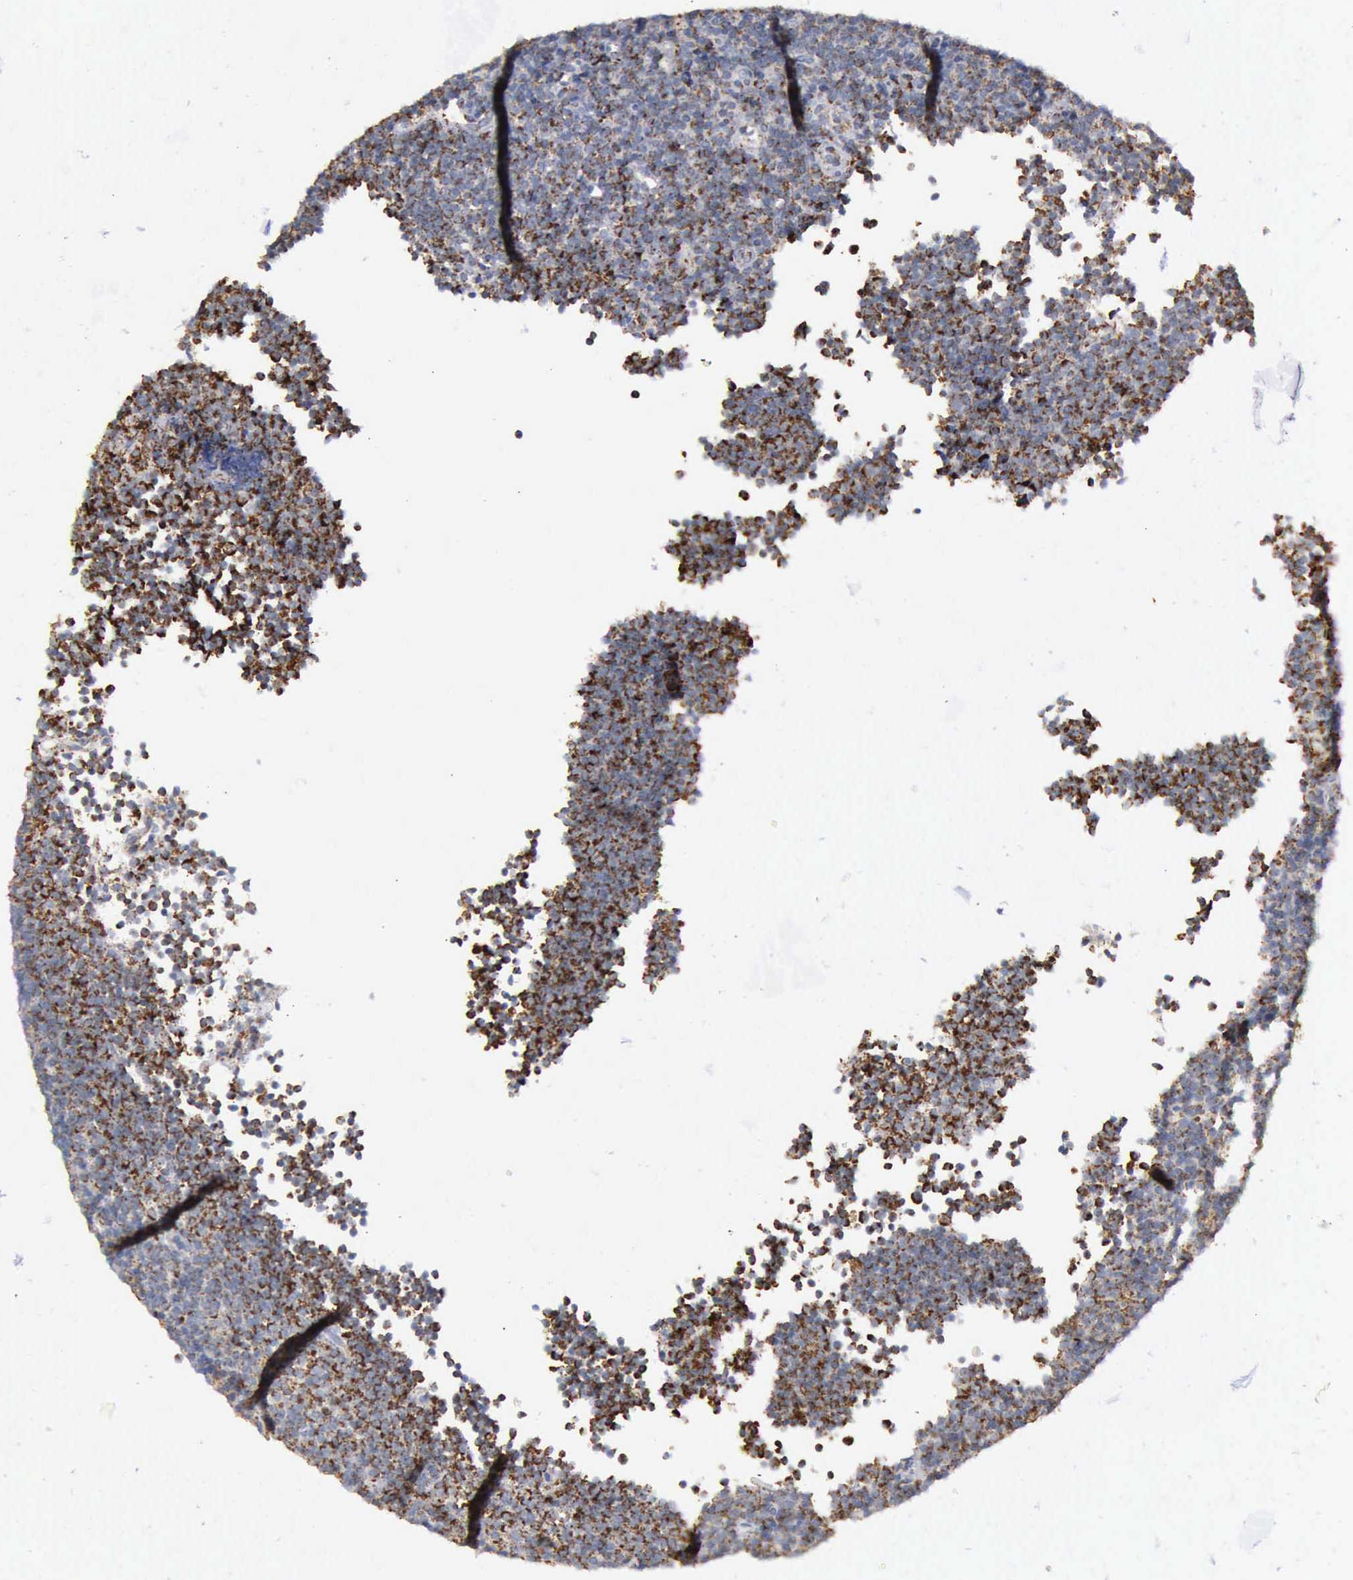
{"staining": {"intensity": "moderate", "quantity": "25%-75%", "location": "cytoplasmic/membranous"}, "tissue": "lymphoma", "cell_type": "Tumor cells", "image_type": "cancer", "snomed": [{"axis": "morphology", "description": "Malignant lymphoma, non-Hodgkin's type, Low grade"}, {"axis": "topography", "description": "Lymph node"}], "caption": "IHC micrograph of neoplastic tissue: human malignant lymphoma, non-Hodgkin's type (low-grade) stained using IHC shows medium levels of moderate protein expression localized specifically in the cytoplasmic/membranous of tumor cells, appearing as a cytoplasmic/membranous brown color.", "gene": "TXN2", "patient": {"sex": "male", "age": 57}}